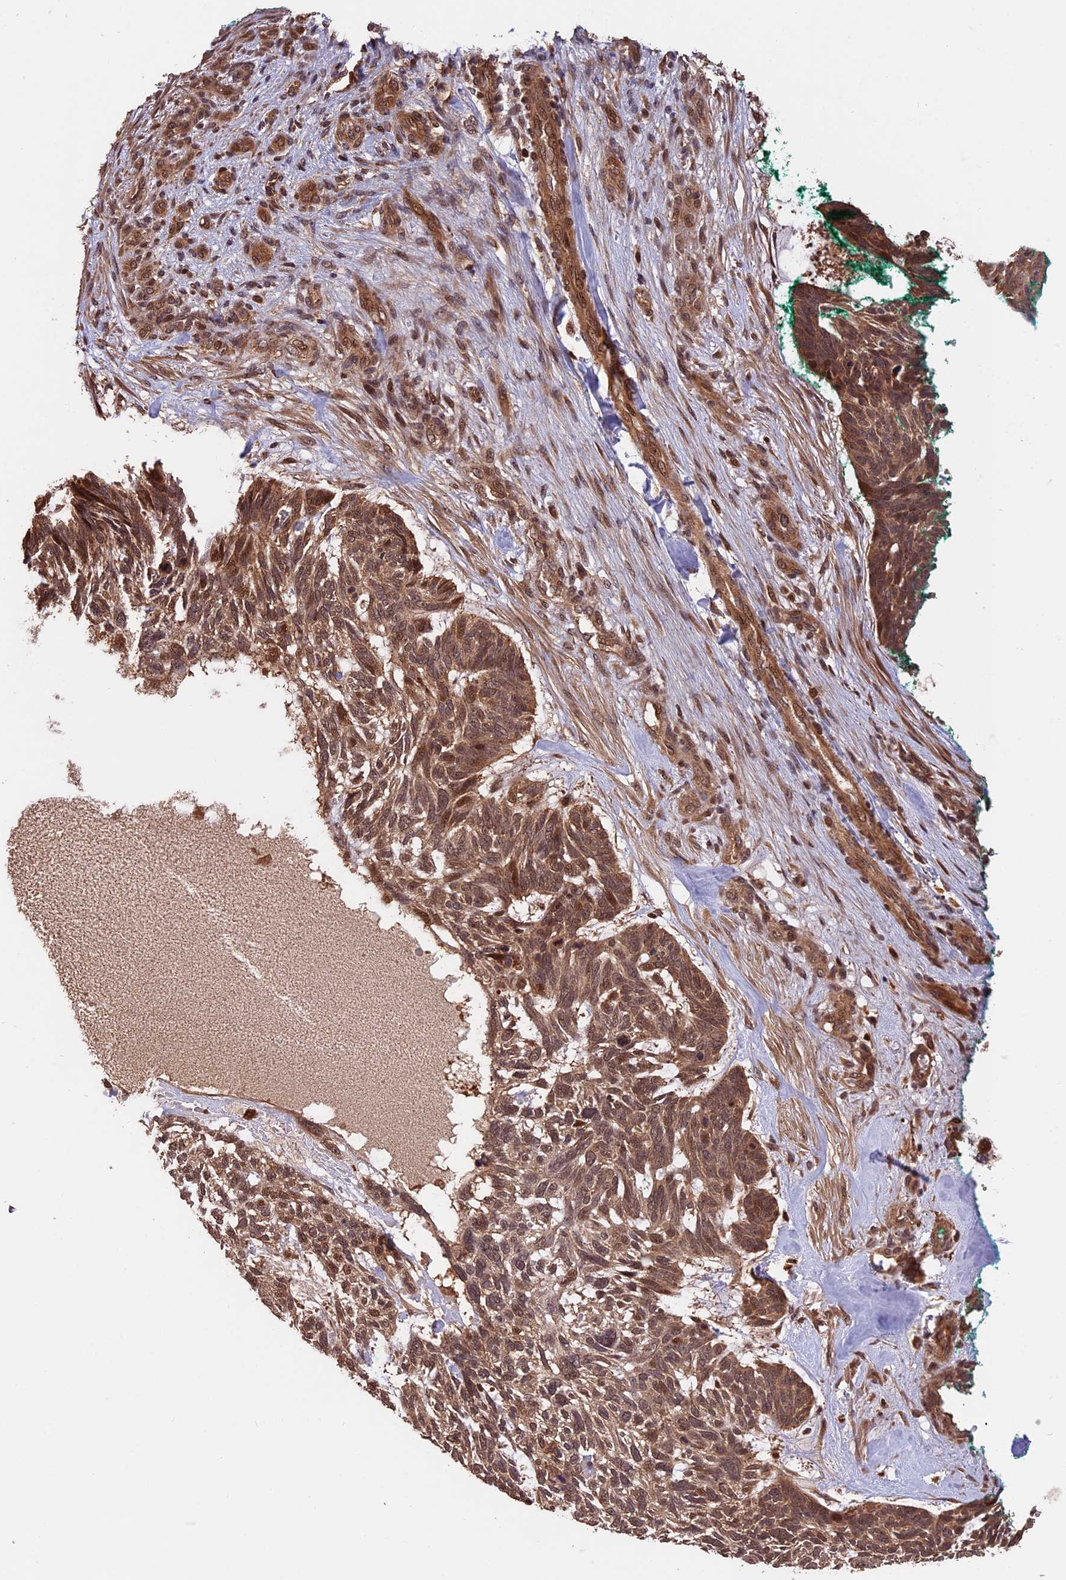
{"staining": {"intensity": "moderate", "quantity": ">75%", "location": "cytoplasmic/membranous,nuclear"}, "tissue": "skin cancer", "cell_type": "Tumor cells", "image_type": "cancer", "snomed": [{"axis": "morphology", "description": "Basal cell carcinoma"}, {"axis": "topography", "description": "Skin"}], "caption": "Tumor cells display medium levels of moderate cytoplasmic/membranous and nuclear positivity in approximately >75% of cells in basal cell carcinoma (skin).", "gene": "ESCO1", "patient": {"sex": "male", "age": 88}}